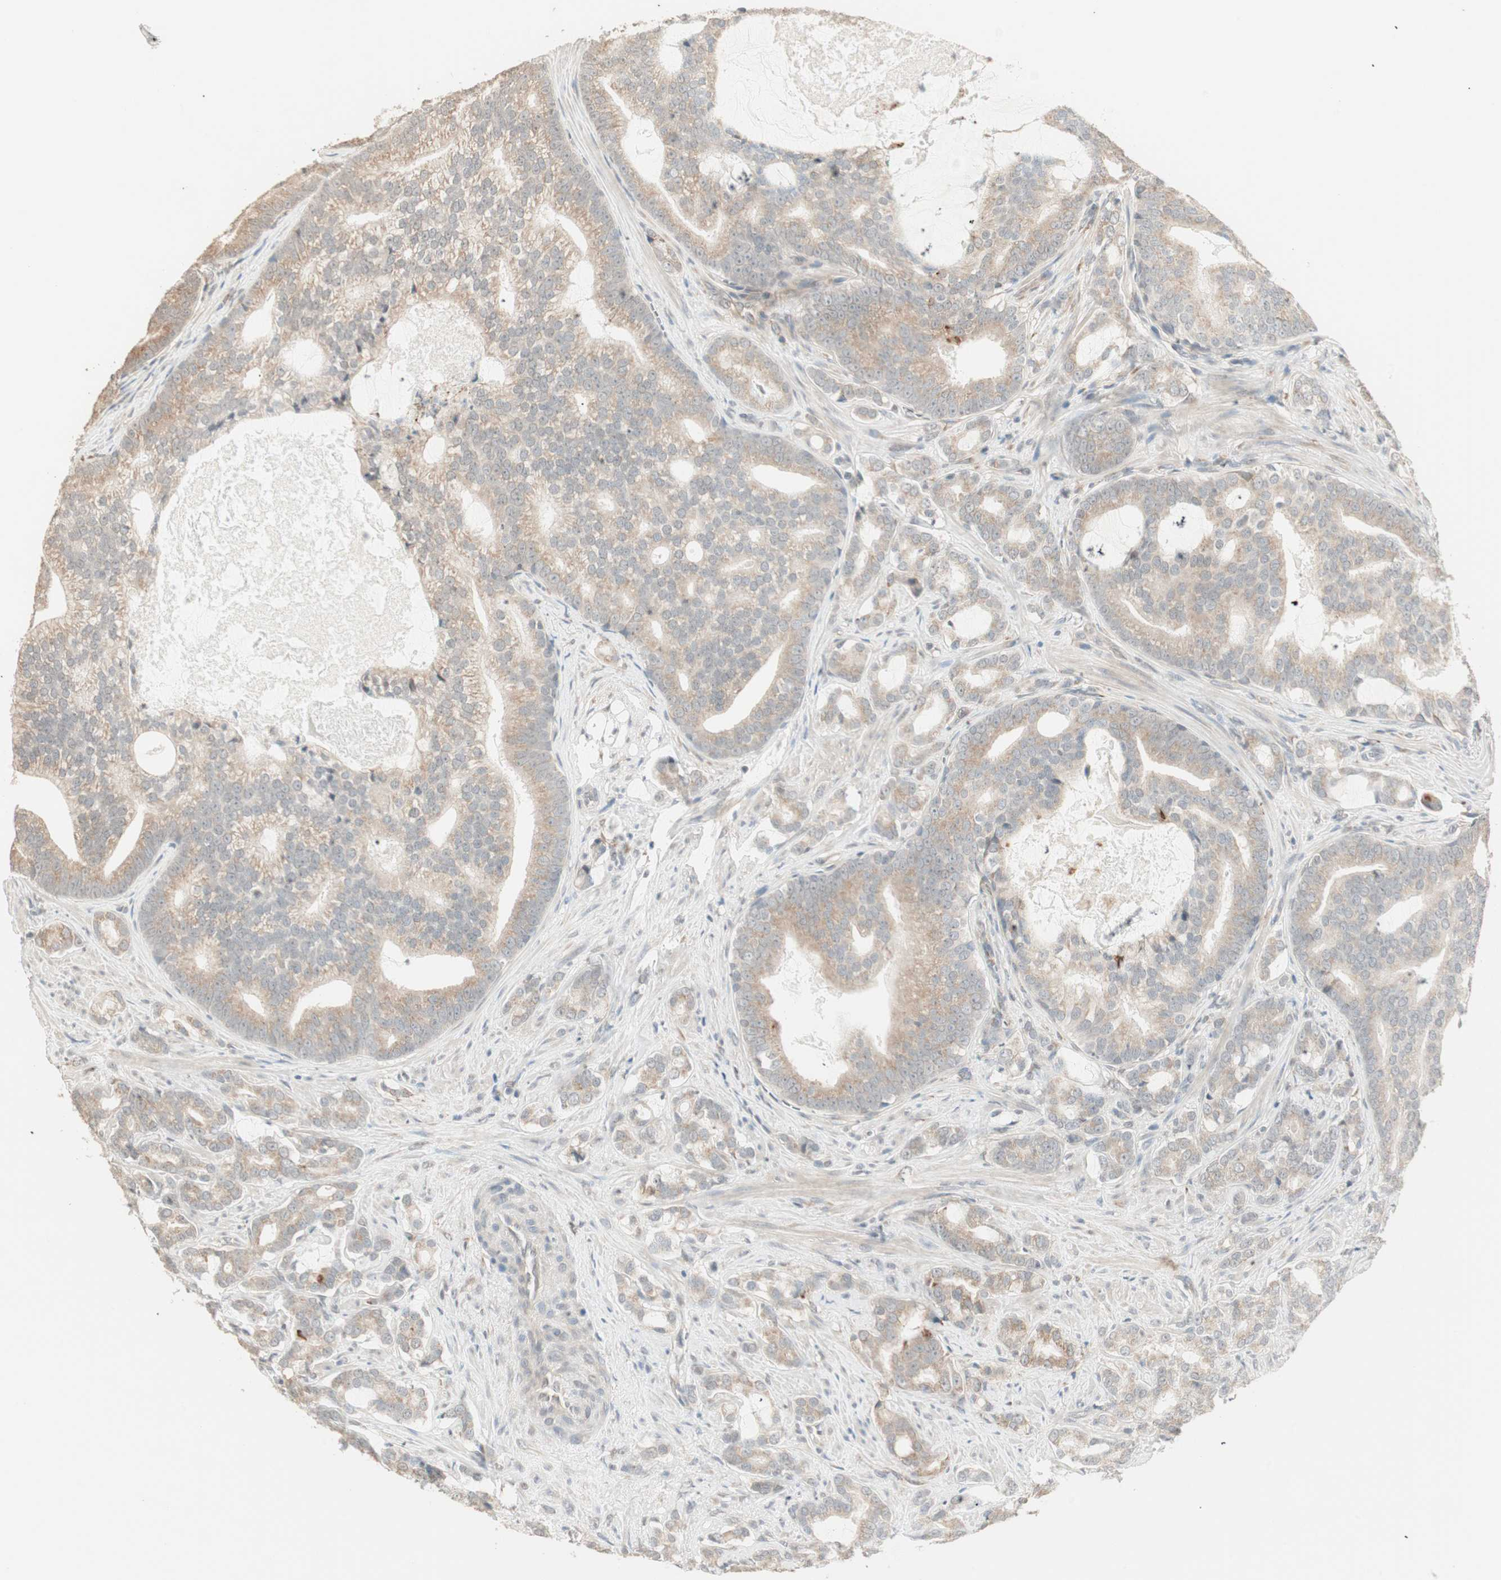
{"staining": {"intensity": "weak", "quantity": ">75%", "location": "cytoplasmic/membranous"}, "tissue": "prostate cancer", "cell_type": "Tumor cells", "image_type": "cancer", "snomed": [{"axis": "morphology", "description": "Adenocarcinoma, Low grade"}, {"axis": "topography", "description": "Prostate"}], "caption": "Human low-grade adenocarcinoma (prostate) stained for a protein (brown) shows weak cytoplasmic/membranous positive staining in approximately >75% of tumor cells.", "gene": "TASOR", "patient": {"sex": "male", "age": 58}}